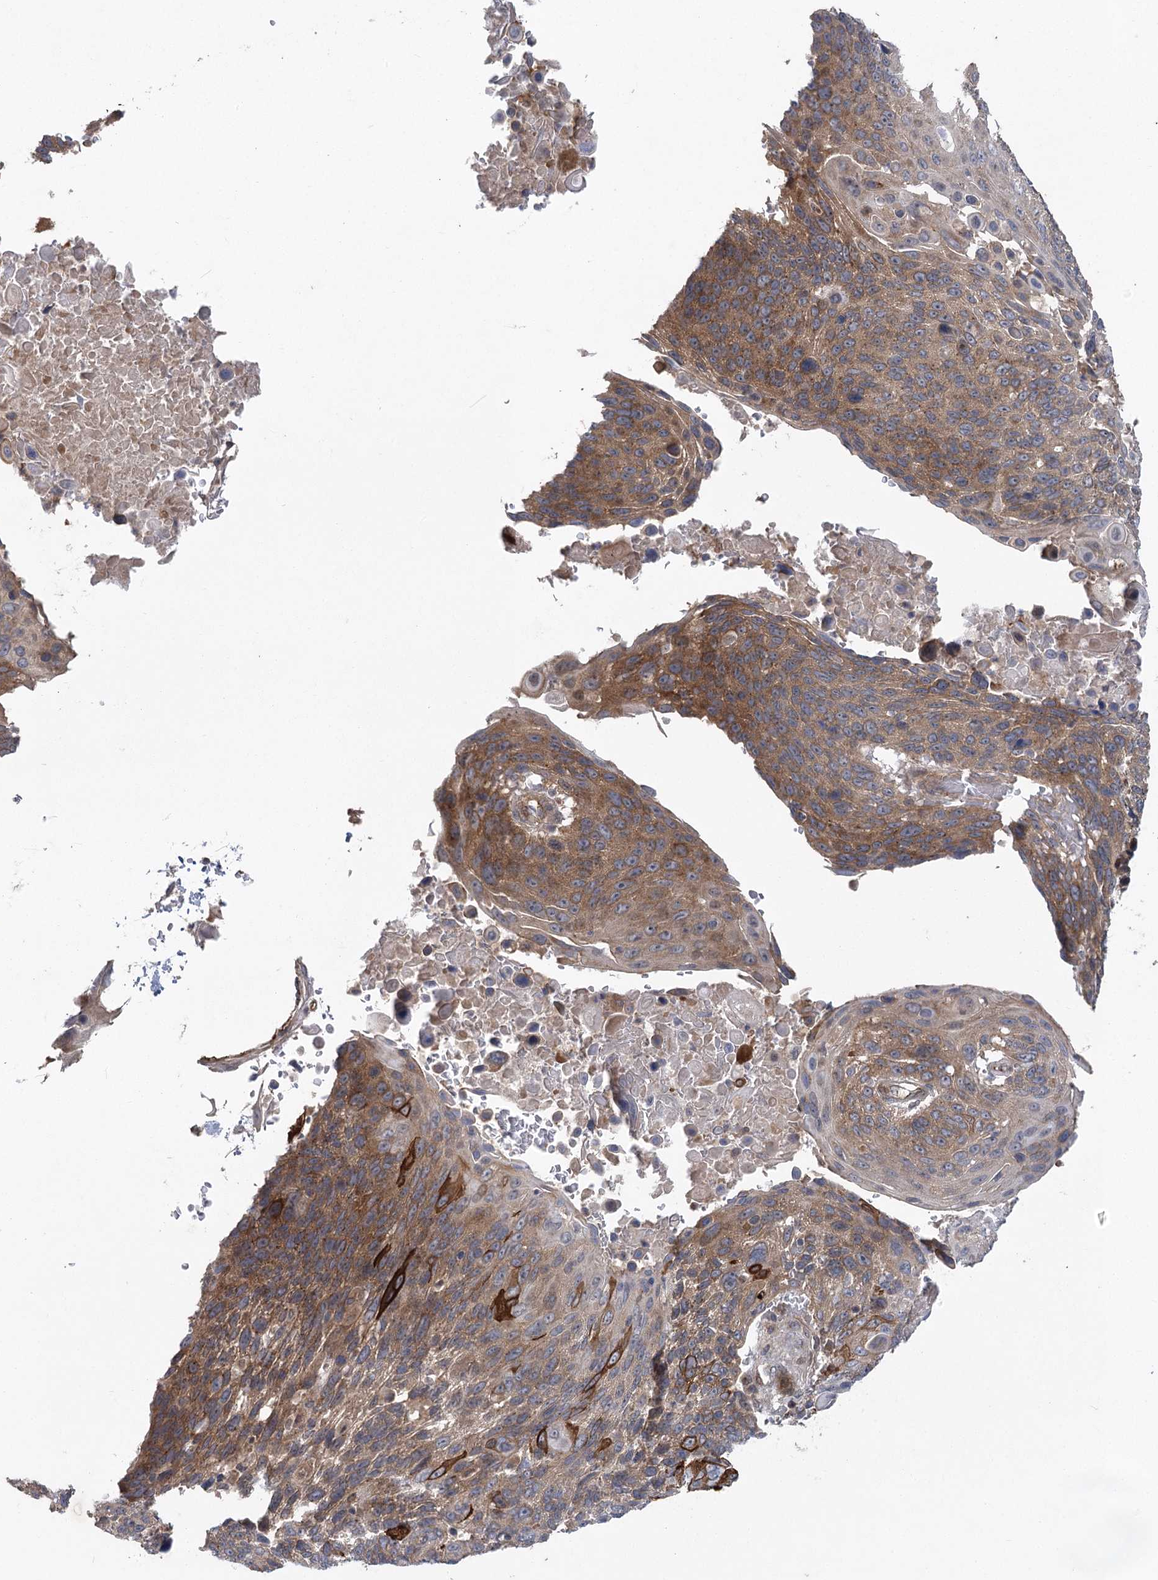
{"staining": {"intensity": "moderate", "quantity": ">75%", "location": "cytoplasmic/membranous"}, "tissue": "lung cancer", "cell_type": "Tumor cells", "image_type": "cancer", "snomed": [{"axis": "morphology", "description": "Squamous cell carcinoma, NOS"}, {"axis": "topography", "description": "Lung"}], "caption": "Tumor cells exhibit moderate cytoplasmic/membranous positivity in approximately >75% of cells in squamous cell carcinoma (lung). (IHC, brightfield microscopy, high magnification).", "gene": "METTL24", "patient": {"sex": "male", "age": 66}}